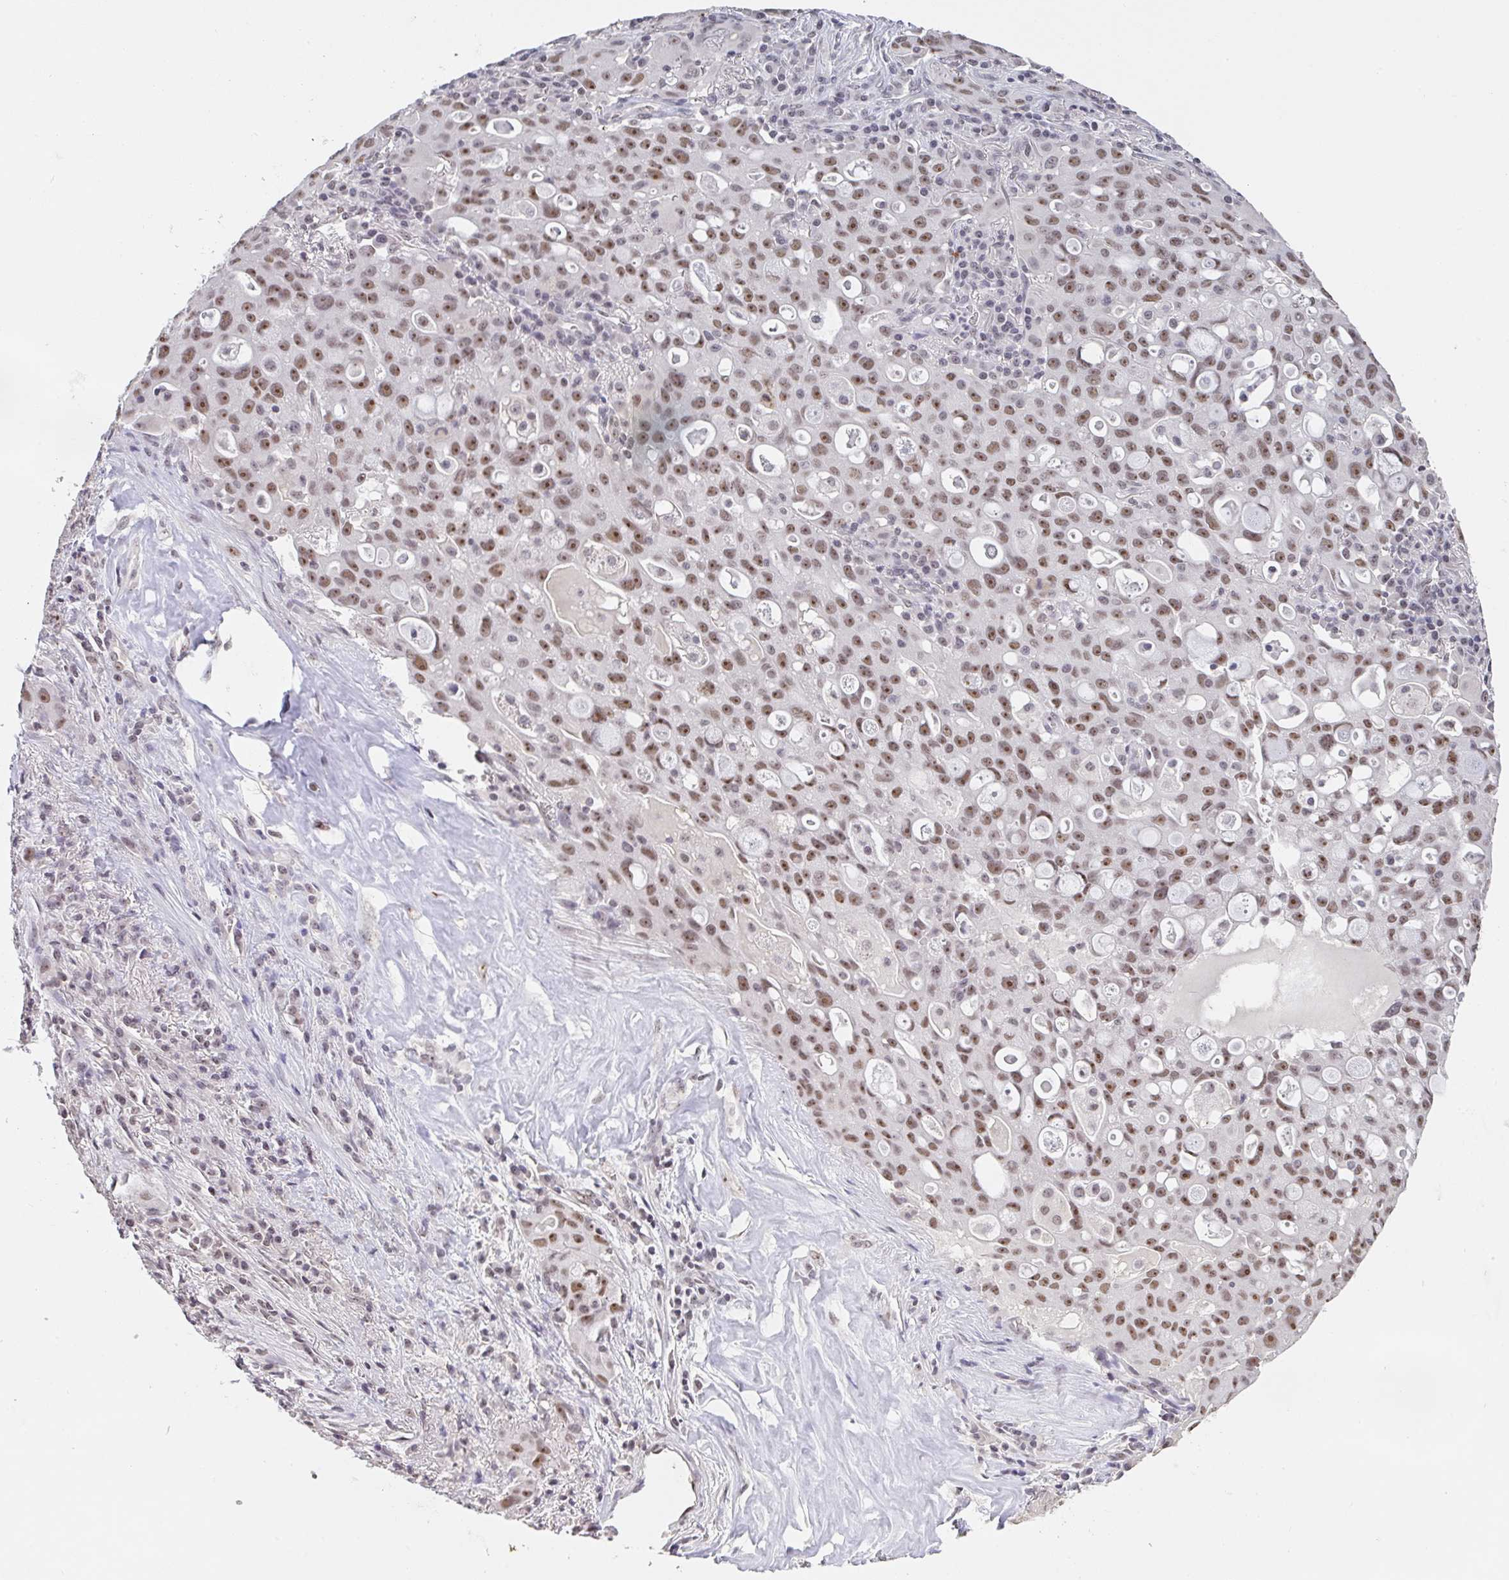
{"staining": {"intensity": "moderate", "quantity": ">75%", "location": "nuclear"}, "tissue": "lung cancer", "cell_type": "Tumor cells", "image_type": "cancer", "snomed": [{"axis": "morphology", "description": "Adenocarcinoma, NOS"}, {"axis": "topography", "description": "Lung"}], "caption": "Immunohistochemistry histopathology image of neoplastic tissue: human adenocarcinoma (lung) stained using immunohistochemistry (IHC) reveals medium levels of moderate protein expression localized specifically in the nuclear of tumor cells, appearing as a nuclear brown color.", "gene": "DKC1", "patient": {"sex": "female", "age": 44}}